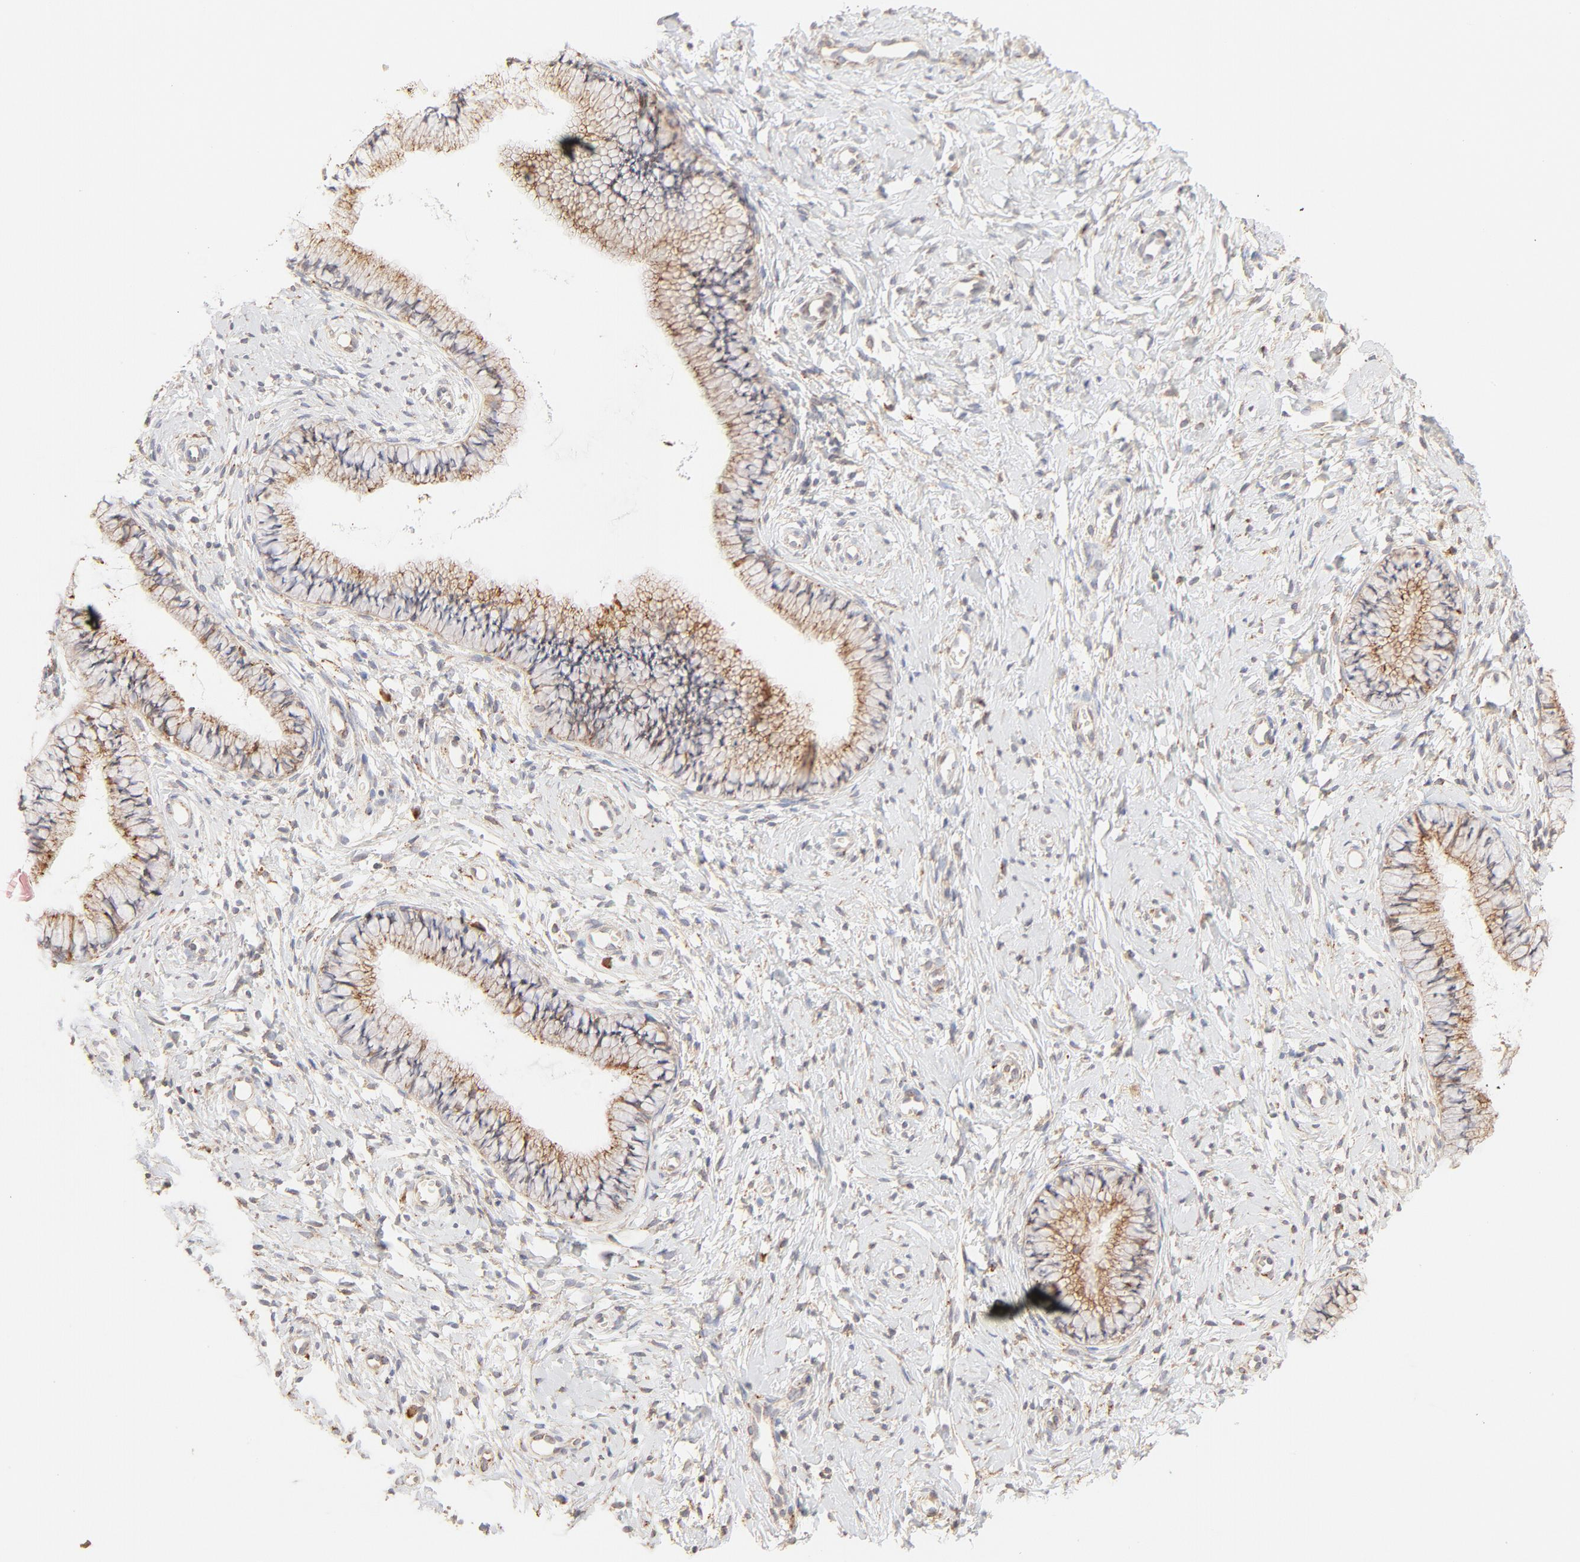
{"staining": {"intensity": "weak", "quantity": ">75%", "location": "cytoplasmic/membranous"}, "tissue": "cervix", "cell_type": "Glandular cells", "image_type": "normal", "snomed": [{"axis": "morphology", "description": "Normal tissue, NOS"}, {"axis": "topography", "description": "Cervix"}], "caption": "Cervix stained for a protein (brown) demonstrates weak cytoplasmic/membranous positive staining in approximately >75% of glandular cells.", "gene": "PARP12", "patient": {"sex": "female", "age": 46}}